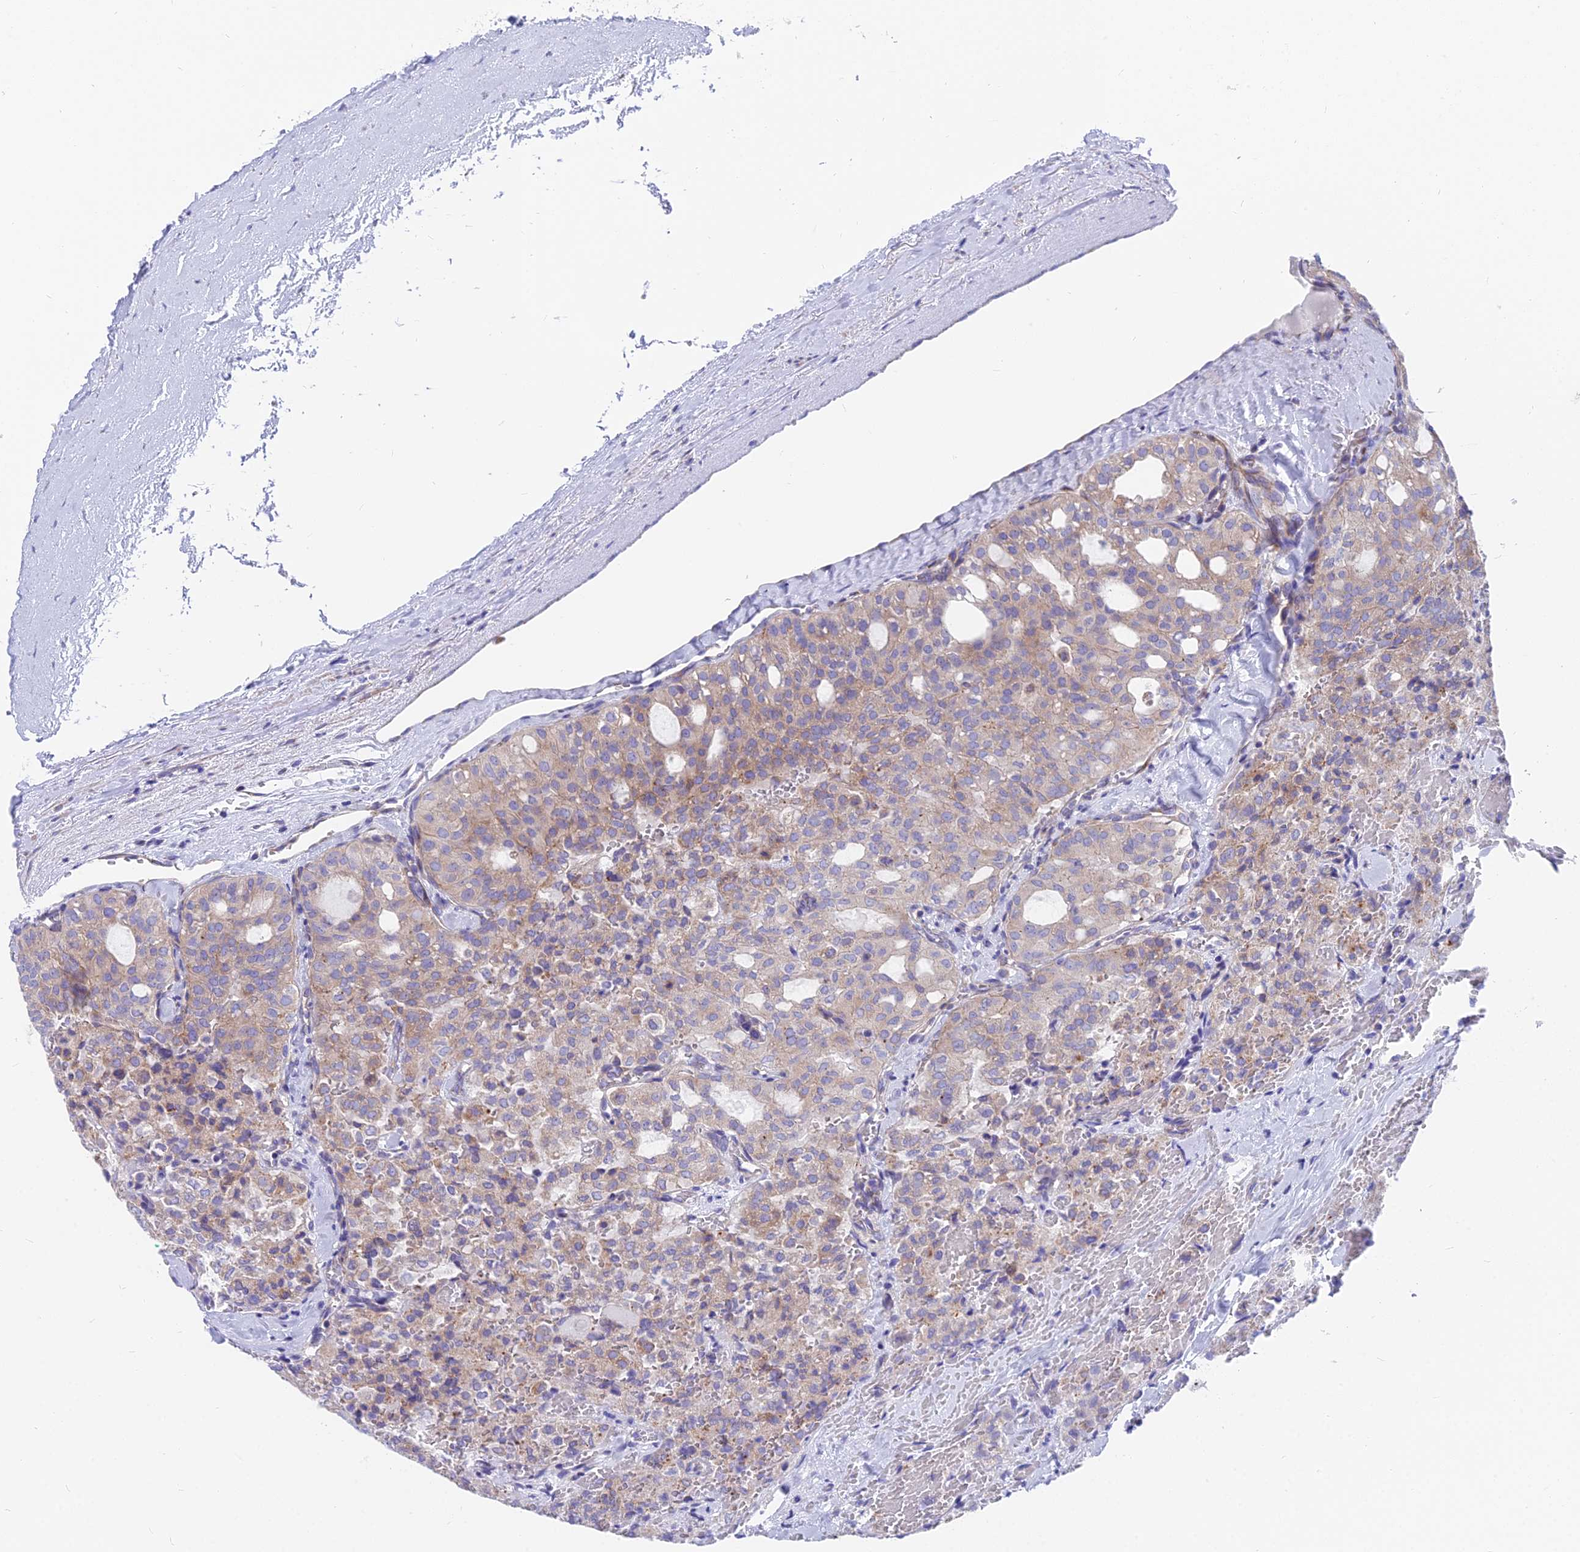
{"staining": {"intensity": "weak", "quantity": "25%-75%", "location": "cytoplasmic/membranous"}, "tissue": "thyroid cancer", "cell_type": "Tumor cells", "image_type": "cancer", "snomed": [{"axis": "morphology", "description": "Follicular adenoma carcinoma, NOS"}, {"axis": "topography", "description": "Thyroid gland"}], "caption": "Human follicular adenoma carcinoma (thyroid) stained with a brown dye demonstrates weak cytoplasmic/membranous positive staining in about 25%-75% of tumor cells.", "gene": "MVB12A", "patient": {"sex": "male", "age": 75}}